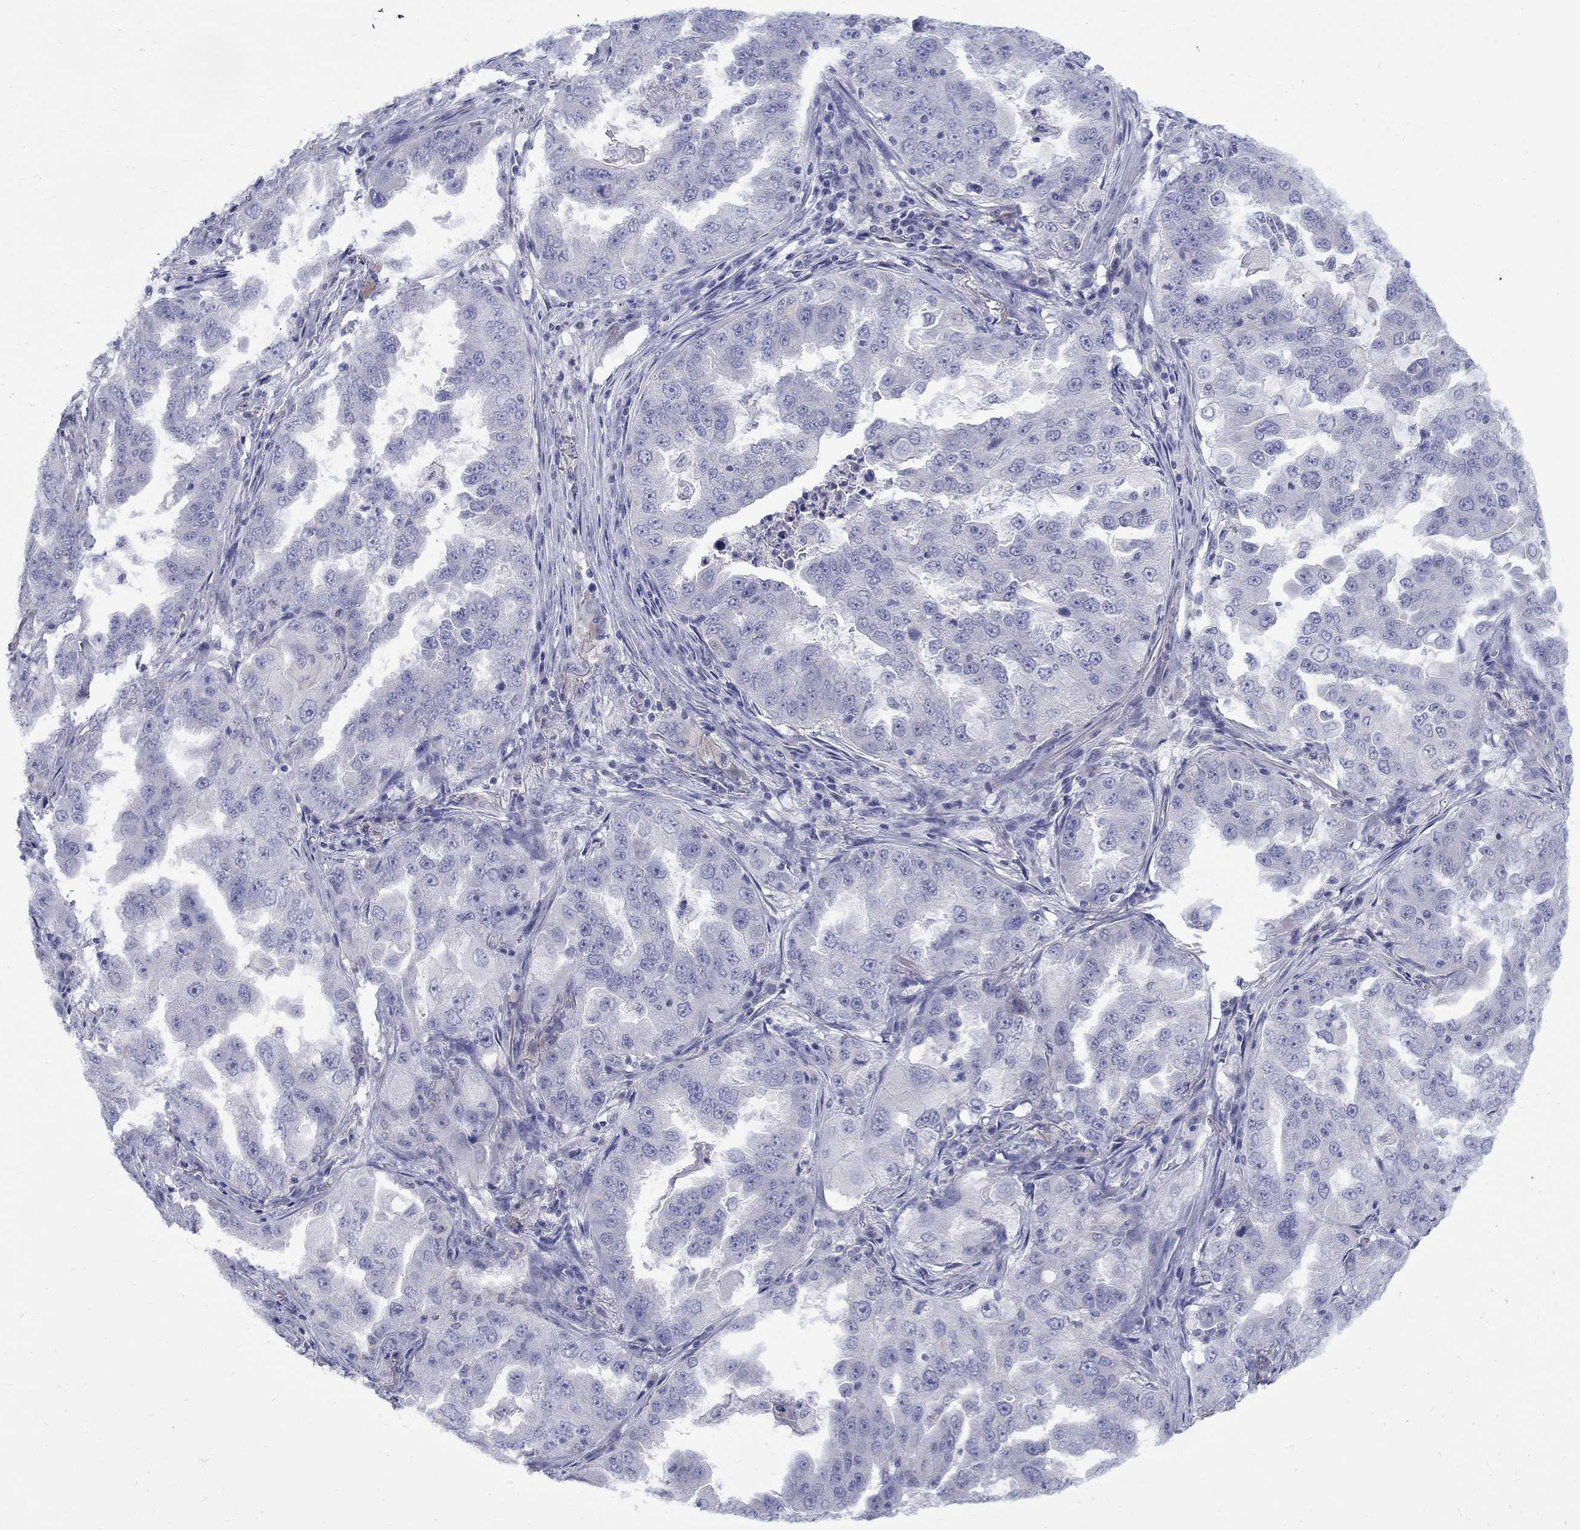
{"staining": {"intensity": "negative", "quantity": "none", "location": "none"}, "tissue": "lung cancer", "cell_type": "Tumor cells", "image_type": "cancer", "snomed": [{"axis": "morphology", "description": "Adenocarcinoma, NOS"}, {"axis": "topography", "description": "Lung"}], "caption": "Adenocarcinoma (lung) stained for a protein using immunohistochemistry (IHC) exhibits no staining tumor cells.", "gene": "ABCA4", "patient": {"sex": "female", "age": 61}}